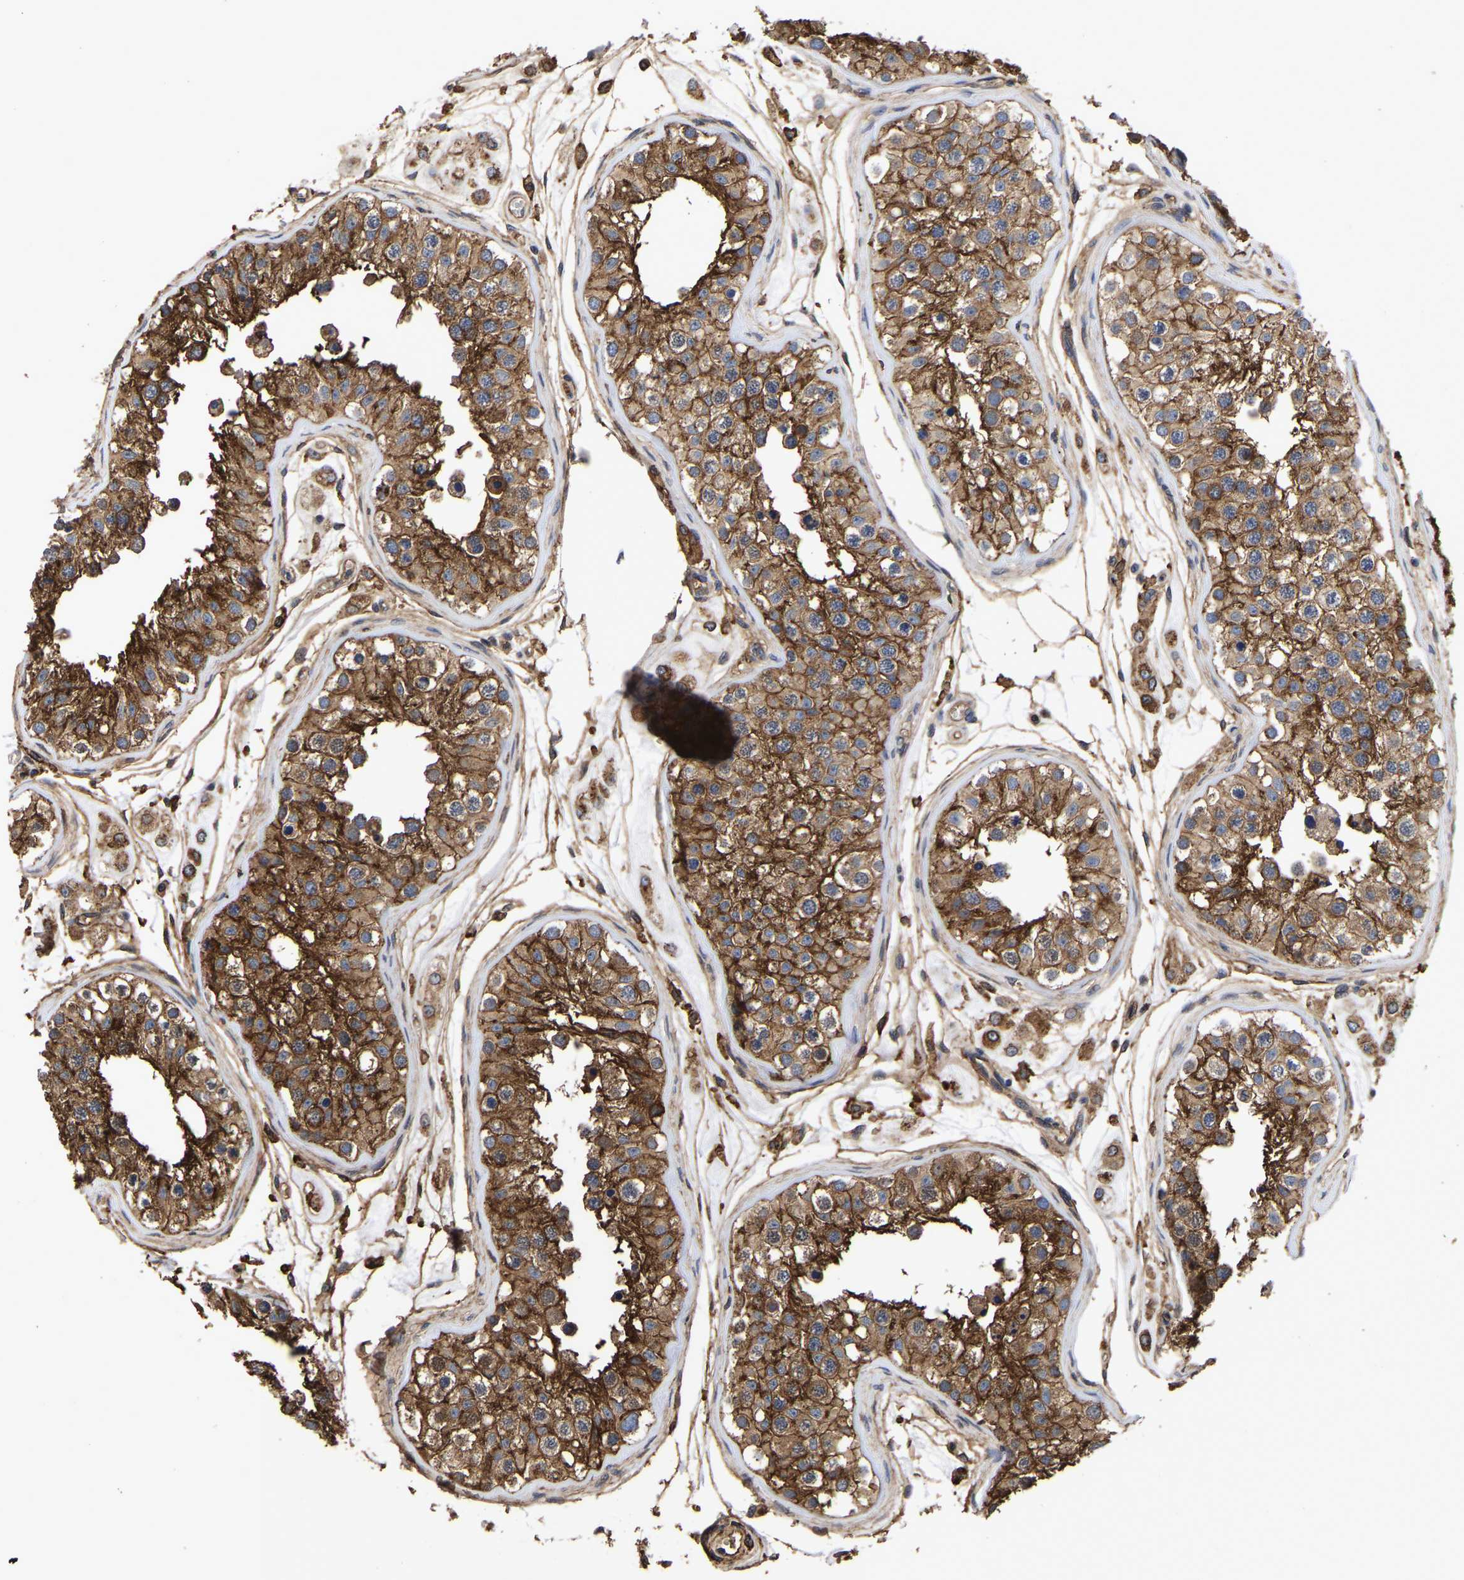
{"staining": {"intensity": "moderate", "quantity": ">75%", "location": "cytoplasmic/membranous"}, "tissue": "testis", "cell_type": "Cells in seminiferous ducts", "image_type": "normal", "snomed": [{"axis": "morphology", "description": "Normal tissue, NOS"}, {"axis": "morphology", "description": "Adenocarcinoma, metastatic, NOS"}, {"axis": "topography", "description": "Testis"}], "caption": "This is a histology image of immunohistochemistry staining of normal testis, which shows moderate expression in the cytoplasmic/membranous of cells in seminiferous ducts.", "gene": "LIF", "patient": {"sex": "male", "age": 26}}